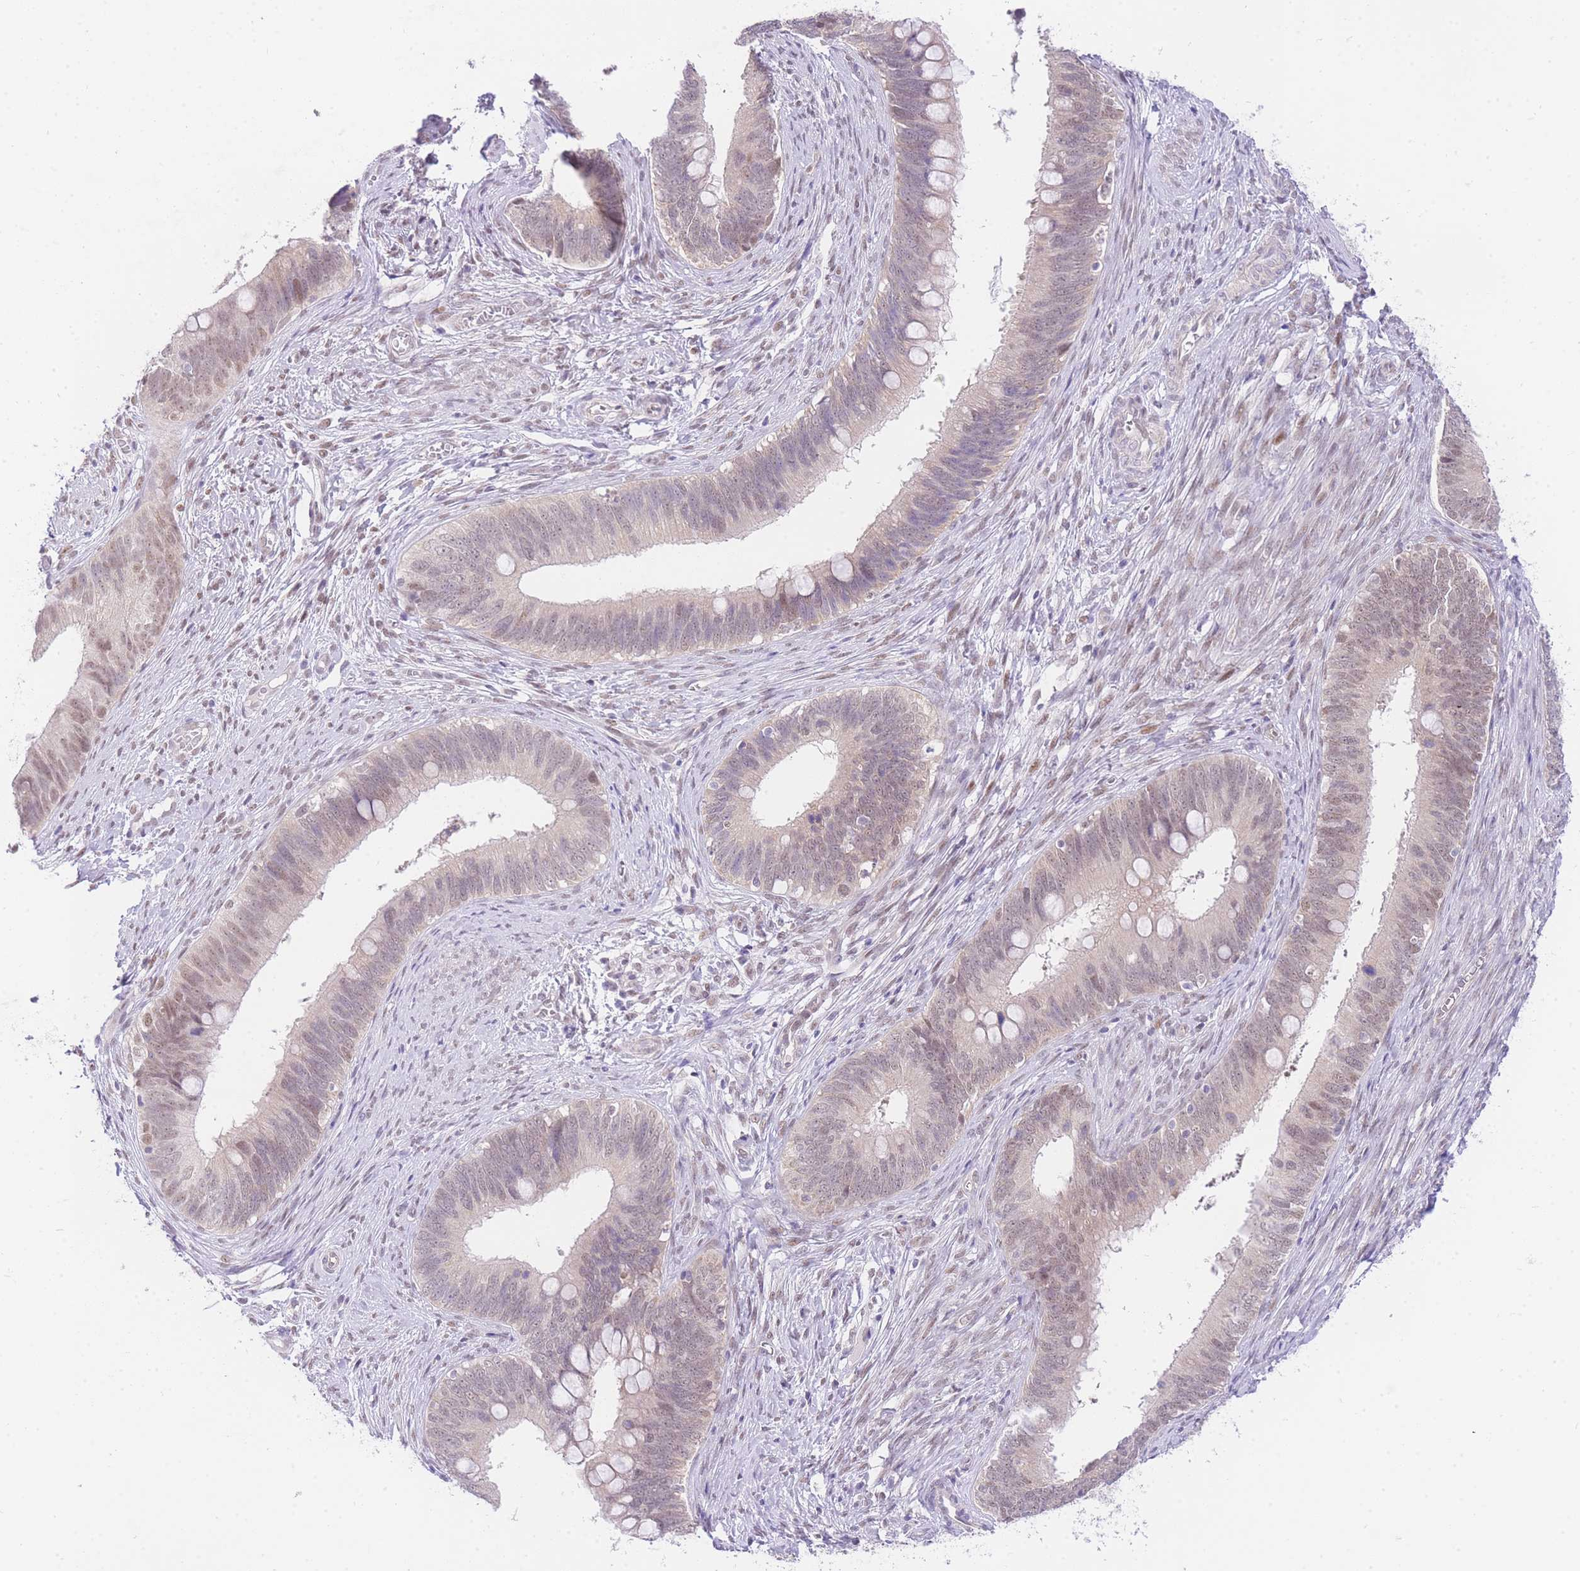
{"staining": {"intensity": "weak", "quantity": "25%-75%", "location": "nuclear"}, "tissue": "cervical cancer", "cell_type": "Tumor cells", "image_type": "cancer", "snomed": [{"axis": "morphology", "description": "Adenocarcinoma, NOS"}, {"axis": "topography", "description": "Cervix"}], "caption": "A brown stain shows weak nuclear expression of a protein in cervical cancer tumor cells.", "gene": "UBXN7", "patient": {"sex": "female", "age": 42}}